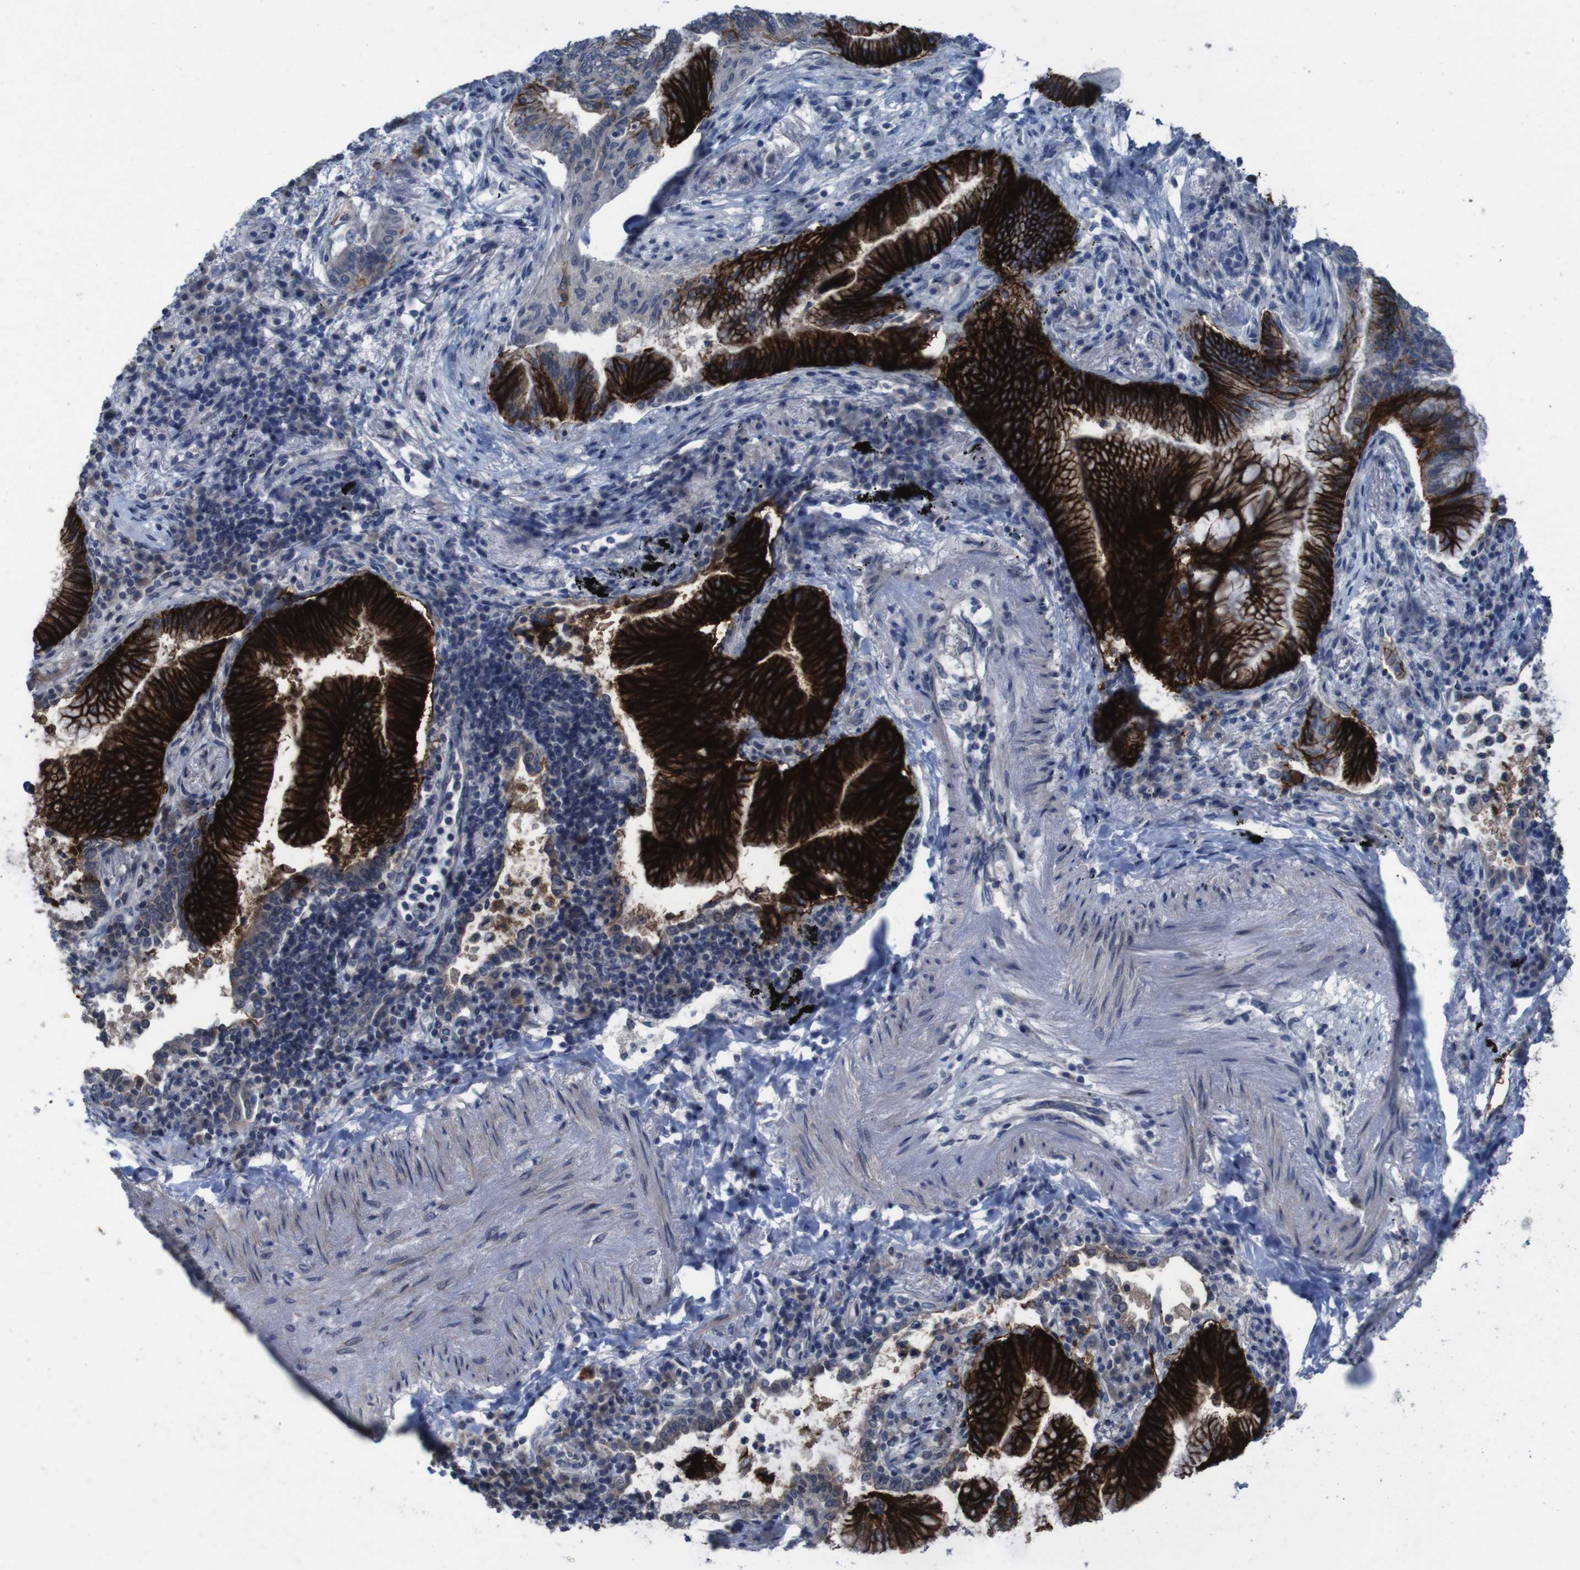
{"staining": {"intensity": "strong", "quantity": ">75%", "location": "cytoplasmic/membranous"}, "tissue": "lung cancer", "cell_type": "Tumor cells", "image_type": "cancer", "snomed": [{"axis": "morphology", "description": "Normal tissue, NOS"}, {"axis": "morphology", "description": "Adenocarcinoma, NOS"}, {"axis": "topography", "description": "Bronchus"}, {"axis": "topography", "description": "Lung"}], "caption": "Immunohistochemistry (IHC) staining of lung cancer (adenocarcinoma), which displays high levels of strong cytoplasmic/membranous expression in approximately >75% of tumor cells indicating strong cytoplasmic/membranous protein positivity. The staining was performed using DAB (brown) for protein detection and nuclei were counterstained in hematoxylin (blue).", "gene": "CLDN18", "patient": {"sex": "female", "age": 70}}